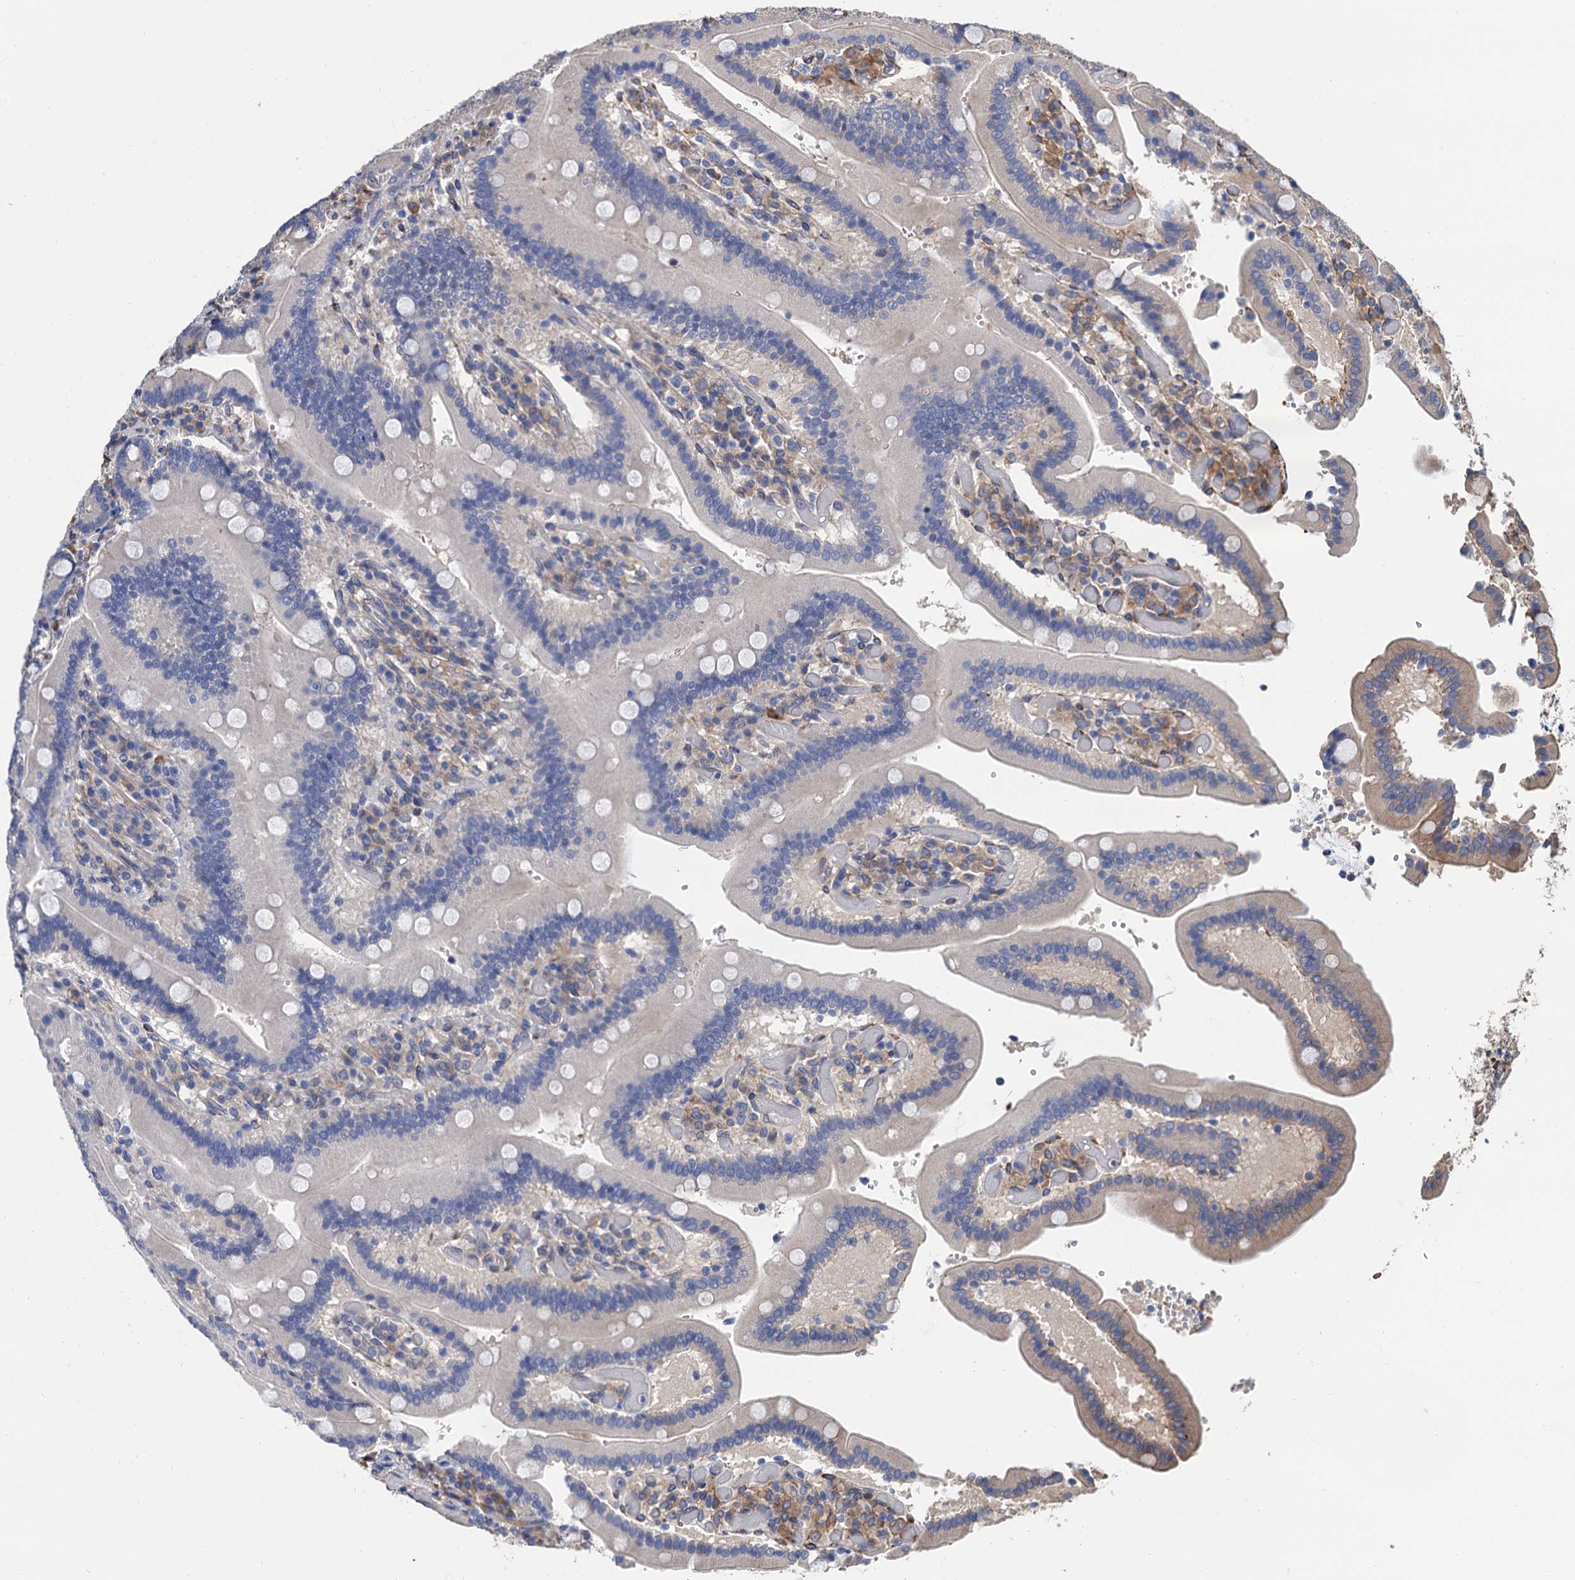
{"staining": {"intensity": "weak", "quantity": "25%-75%", "location": "cytoplasmic/membranous"}, "tissue": "duodenum", "cell_type": "Glandular cells", "image_type": "normal", "snomed": [{"axis": "morphology", "description": "Normal tissue, NOS"}, {"axis": "topography", "description": "Duodenum"}], "caption": "This histopathology image displays immunohistochemistry (IHC) staining of benign human duodenum, with low weak cytoplasmic/membranous expression in about 25%-75% of glandular cells.", "gene": "CNNM1", "patient": {"sex": "female", "age": 62}}